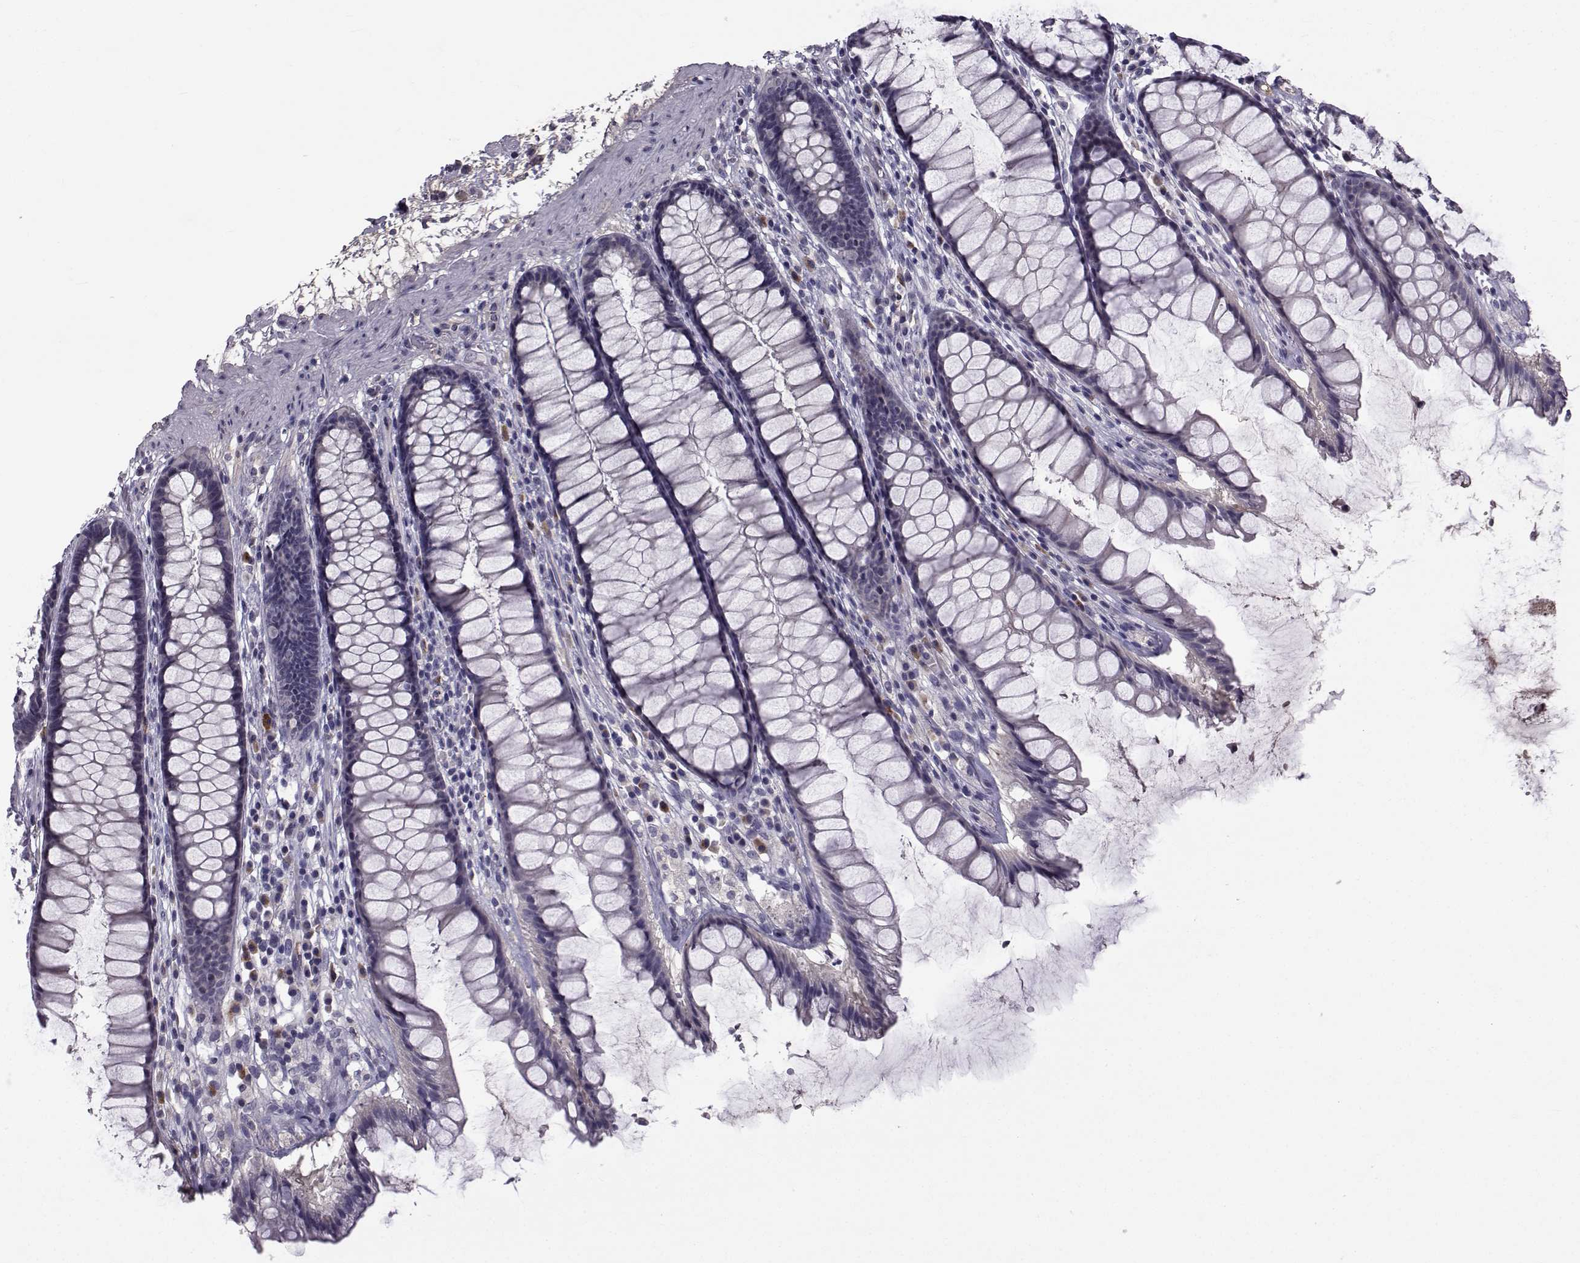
{"staining": {"intensity": "negative", "quantity": "none", "location": "none"}, "tissue": "rectum", "cell_type": "Glandular cells", "image_type": "normal", "snomed": [{"axis": "morphology", "description": "Normal tissue, NOS"}, {"axis": "topography", "description": "Rectum"}], "caption": "Immunohistochemistry image of normal human rectum stained for a protein (brown), which displays no staining in glandular cells.", "gene": "TNFRSF11B", "patient": {"sex": "male", "age": 72}}